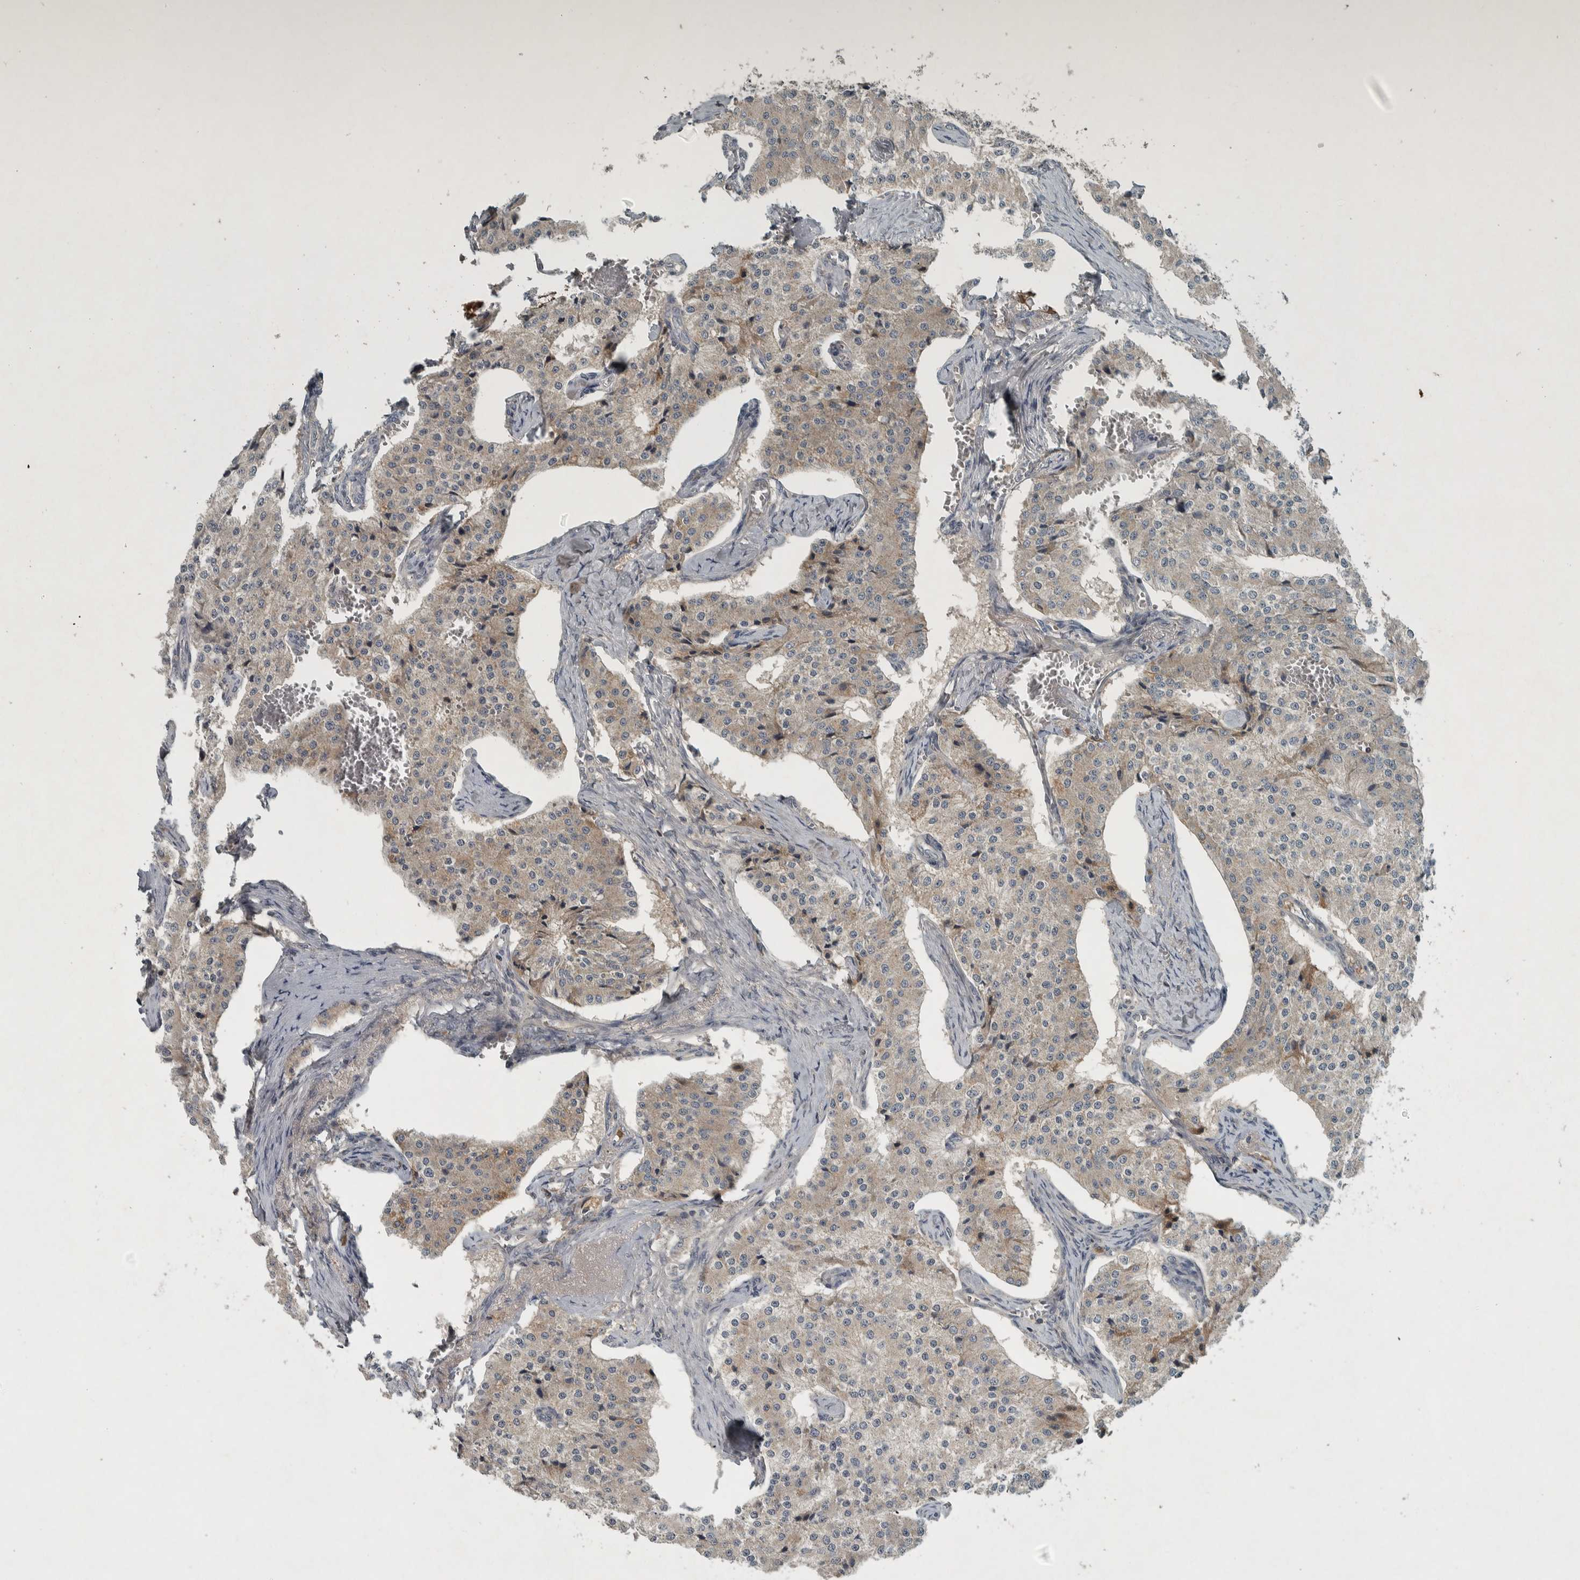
{"staining": {"intensity": "weak", "quantity": "25%-75%", "location": "cytoplasmic/membranous"}, "tissue": "carcinoid", "cell_type": "Tumor cells", "image_type": "cancer", "snomed": [{"axis": "morphology", "description": "Carcinoid, malignant, NOS"}, {"axis": "topography", "description": "Colon"}], "caption": "Immunohistochemistry (IHC) staining of carcinoid, which exhibits low levels of weak cytoplasmic/membranous positivity in about 25%-75% of tumor cells indicating weak cytoplasmic/membranous protein staining. The staining was performed using DAB (brown) for protein detection and nuclei were counterstained in hematoxylin (blue).", "gene": "CLCN2", "patient": {"sex": "female", "age": 52}}